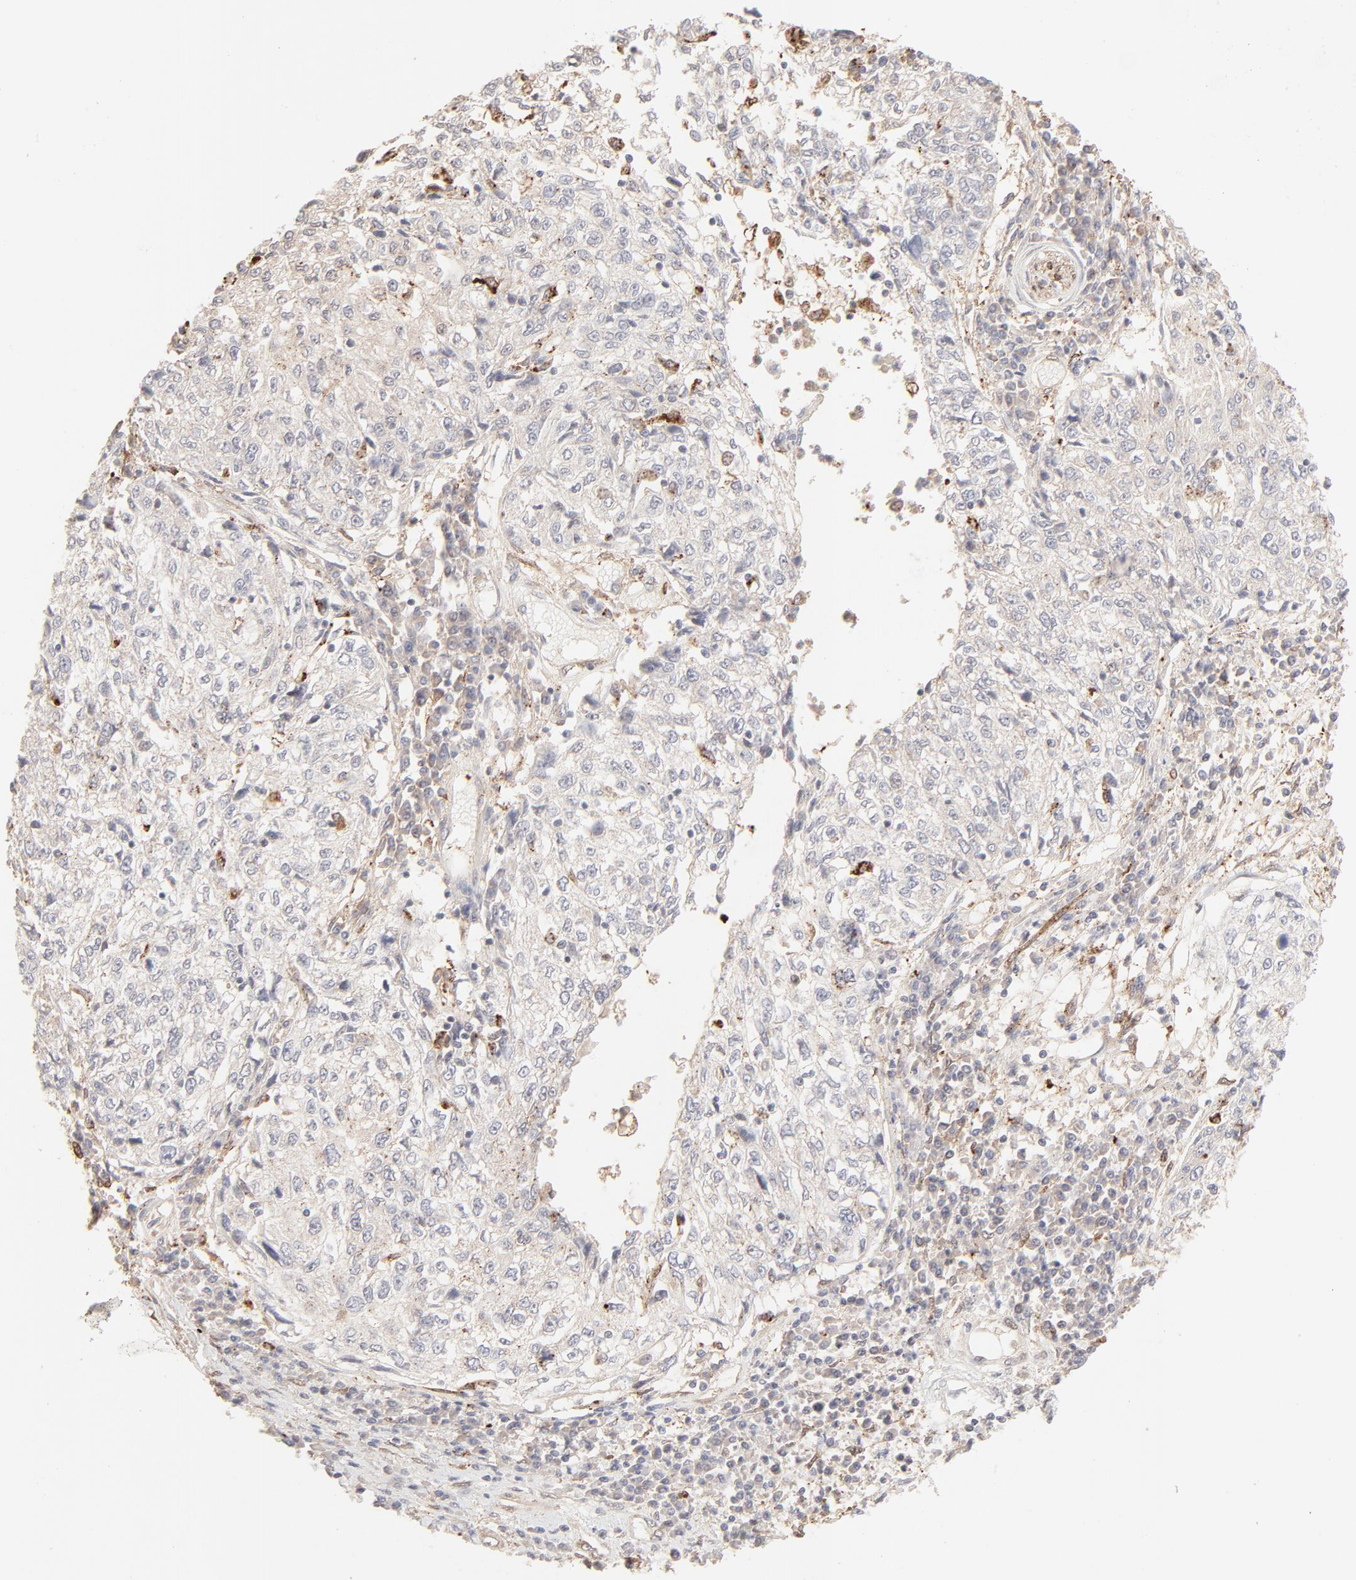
{"staining": {"intensity": "negative", "quantity": "none", "location": "none"}, "tissue": "cervical cancer", "cell_type": "Tumor cells", "image_type": "cancer", "snomed": [{"axis": "morphology", "description": "Squamous cell carcinoma, NOS"}, {"axis": "topography", "description": "Cervix"}], "caption": "An image of human squamous cell carcinoma (cervical) is negative for staining in tumor cells. The staining is performed using DAB (3,3'-diaminobenzidine) brown chromogen with nuclei counter-stained in using hematoxylin.", "gene": "LGALS2", "patient": {"sex": "female", "age": 57}}